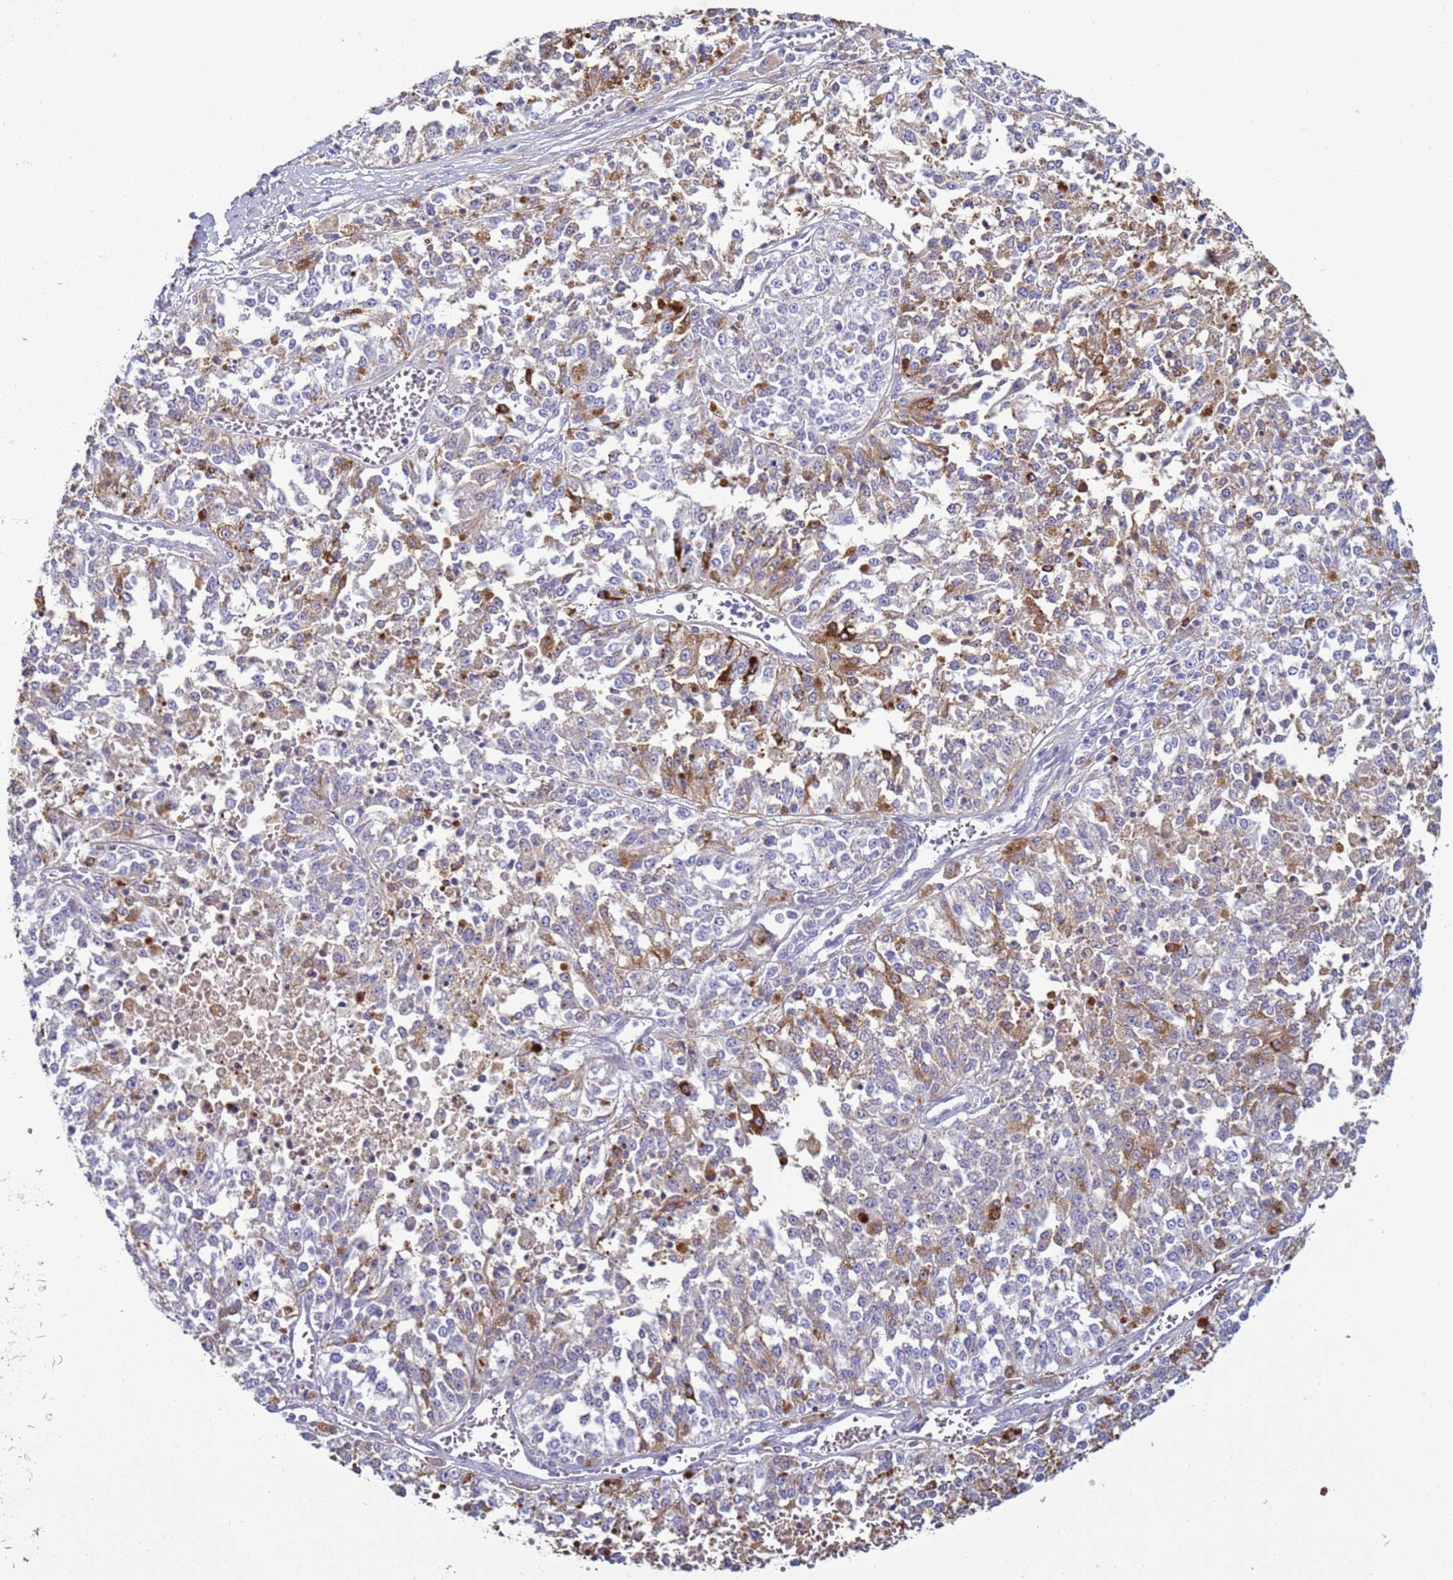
{"staining": {"intensity": "negative", "quantity": "none", "location": "none"}, "tissue": "melanoma", "cell_type": "Tumor cells", "image_type": "cancer", "snomed": [{"axis": "morphology", "description": "Malignant melanoma, NOS"}, {"axis": "topography", "description": "Skin"}], "caption": "Immunohistochemistry histopathology image of neoplastic tissue: melanoma stained with DAB (3,3'-diaminobenzidine) reveals no significant protein positivity in tumor cells.", "gene": "TRIM51", "patient": {"sex": "female", "age": 64}}